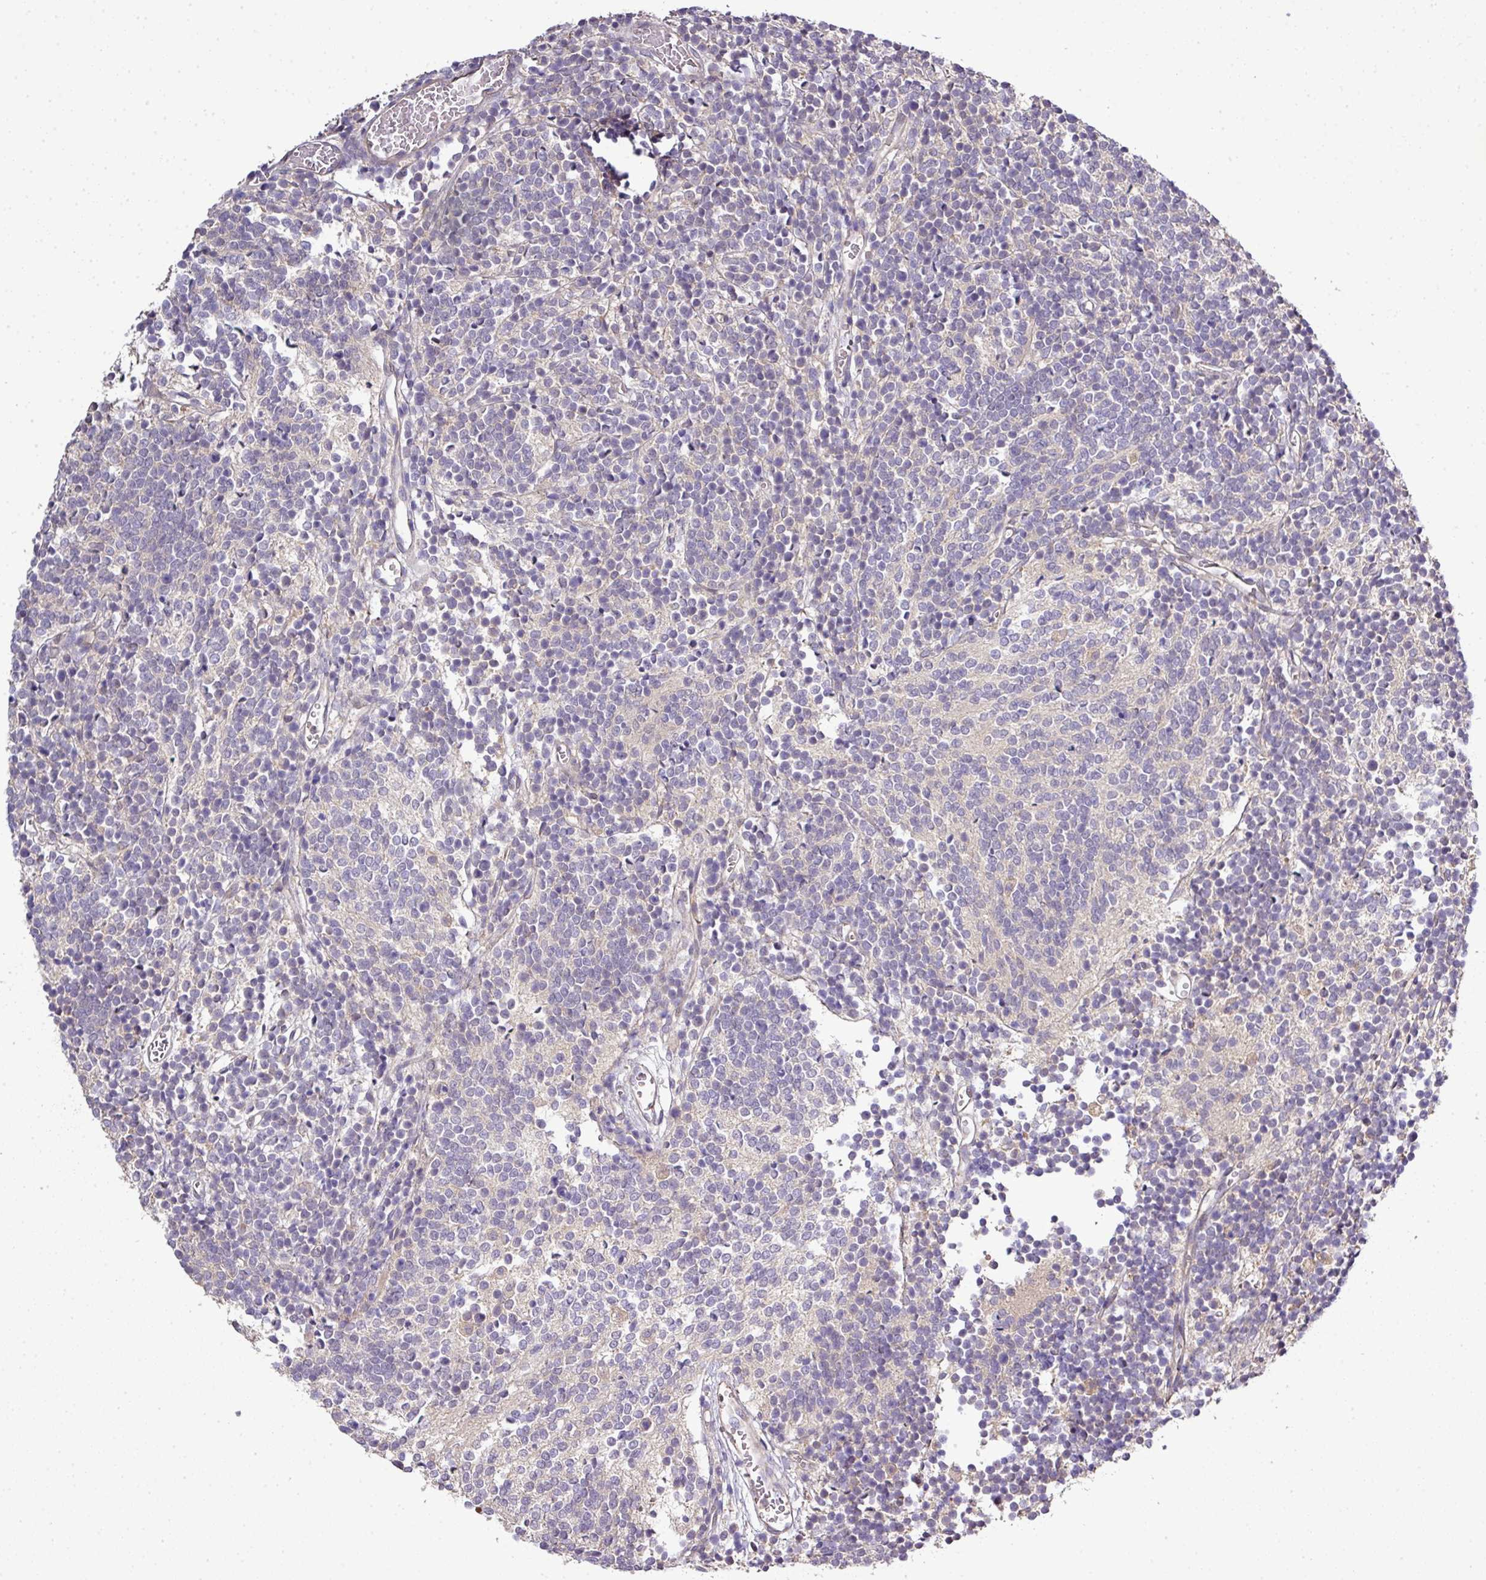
{"staining": {"intensity": "negative", "quantity": "none", "location": "none"}, "tissue": "glioma", "cell_type": "Tumor cells", "image_type": "cancer", "snomed": [{"axis": "morphology", "description": "Glioma, malignant, Low grade"}, {"axis": "topography", "description": "Brain"}], "caption": "Tumor cells are negative for brown protein staining in glioma.", "gene": "TMEM107", "patient": {"sex": "female", "age": 1}}